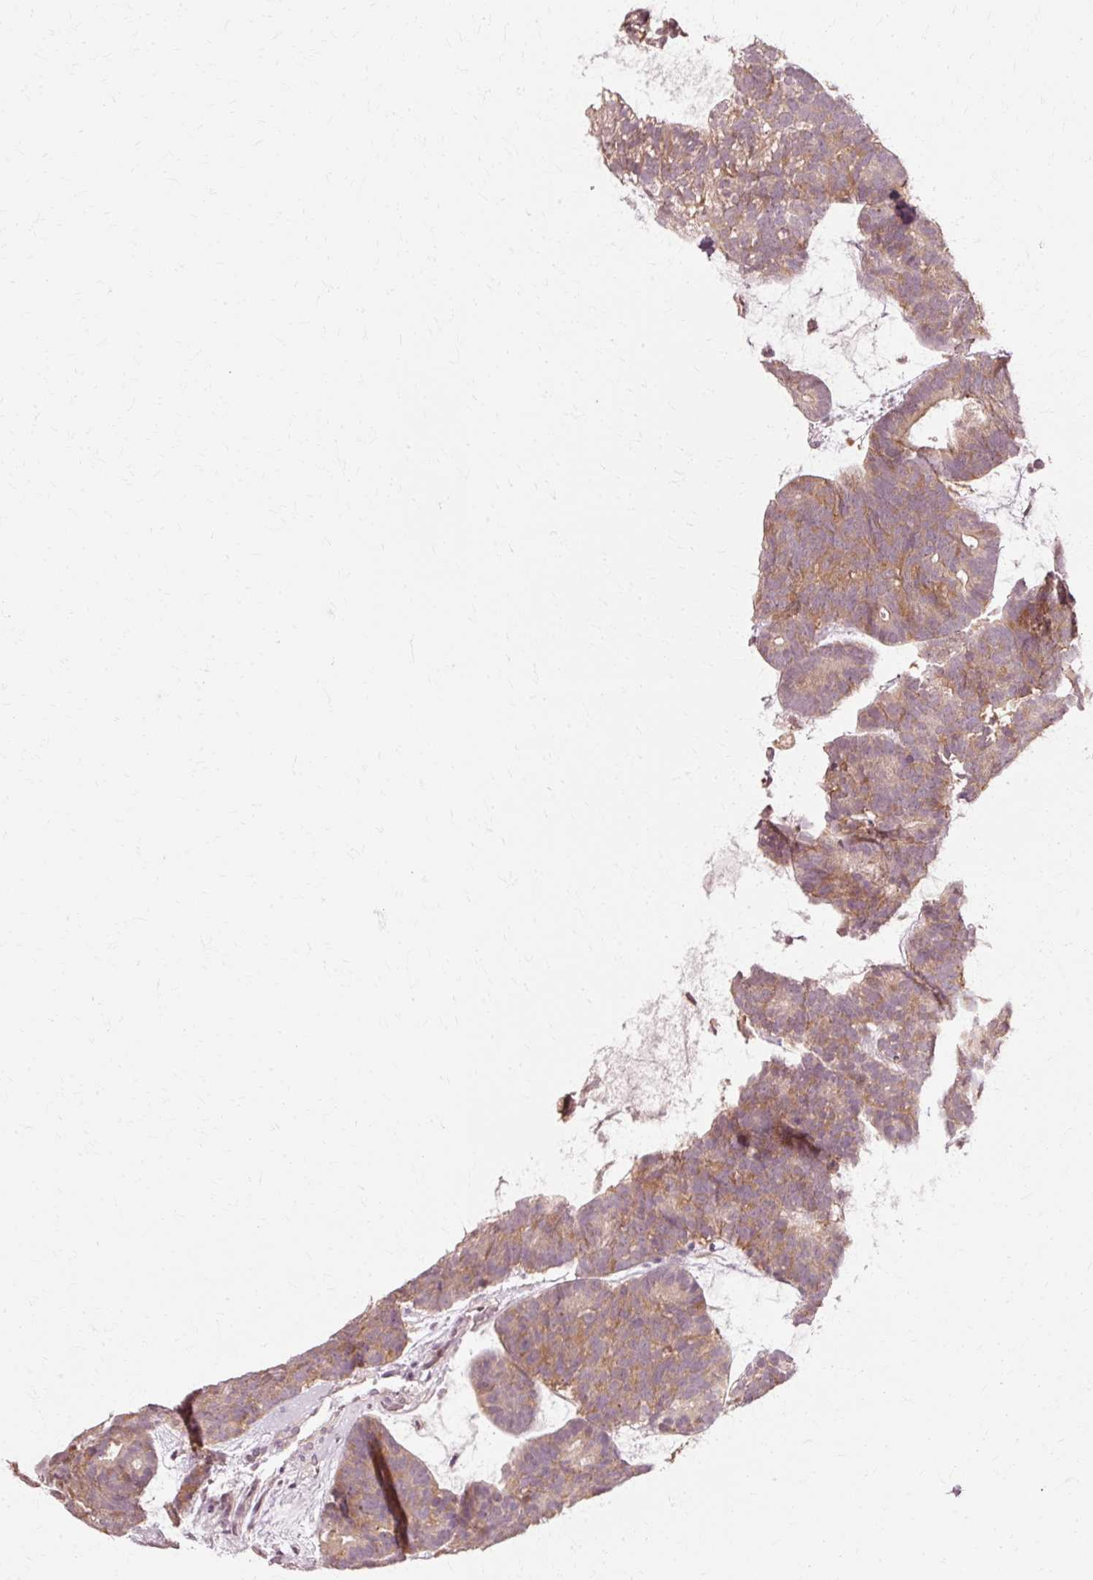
{"staining": {"intensity": "moderate", "quantity": ">75%", "location": "cytoplasmic/membranous"}, "tissue": "head and neck cancer", "cell_type": "Tumor cells", "image_type": "cancer", "snomed": [{"axis": "morphology", "description": "Adenocarcinoma, NOS"}, {"axis": "topography", "description": "Head-Neck"}], "caption": "IHC photomicrograph of human adenocarcinoma (head and neck) stained for a protein (brown), which exhibits medium levels of moderate cytoplasmic/membranous positivity in approximately >75% of tumor cells.", "gene": "RGPD5", "patient": {"sex": "female", "age": 81}}